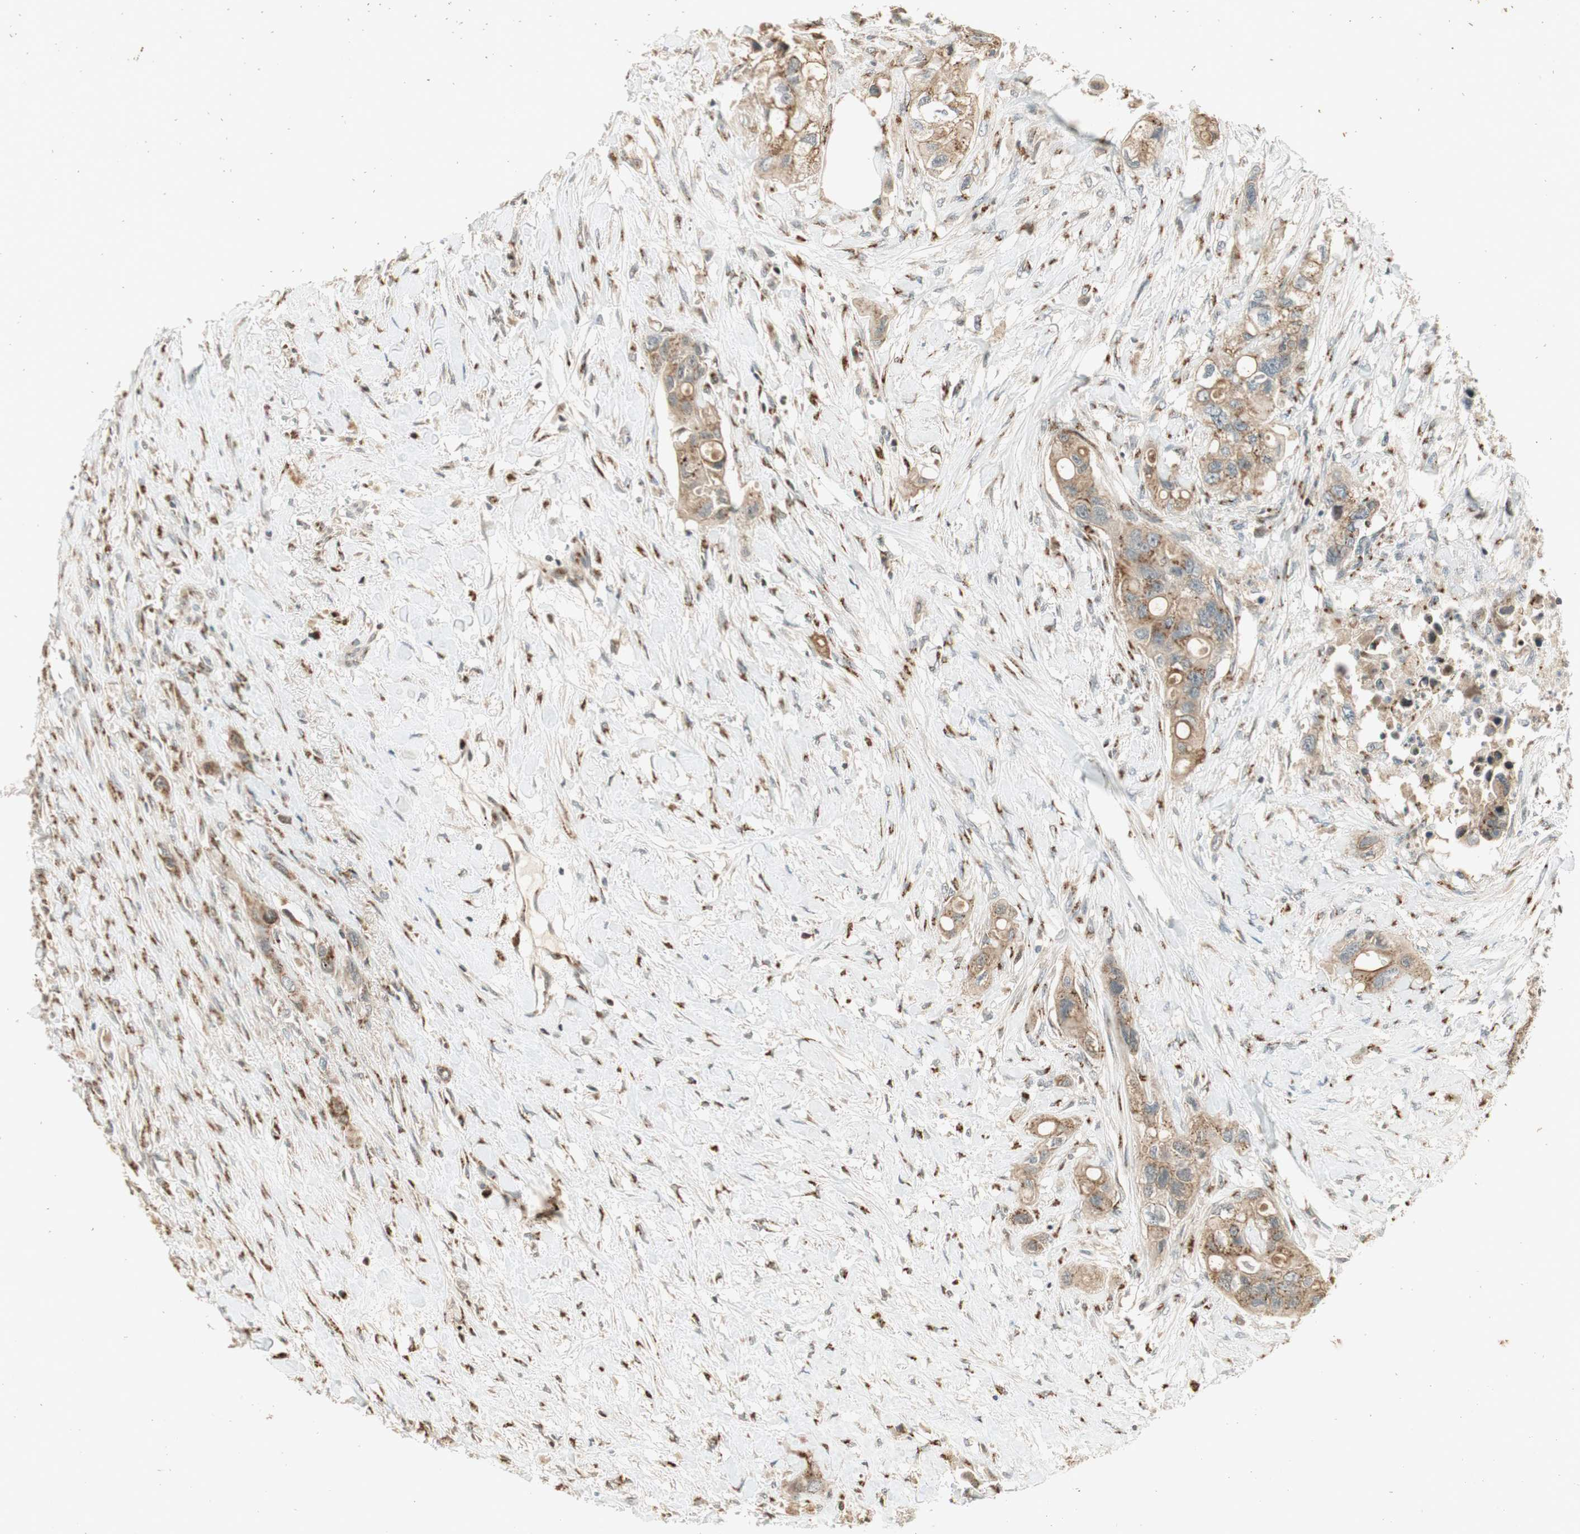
{"staining": {"intensity": "weak", "quantity": "25%-75%", "location": "cytoplasmic/membranous"}, "tissue": "colorectal cancer", "cell_type": "Tumor cells", "image_type": "cancer", "snomed": [{"axis": "morphology", "description": "Adenocarcinoma, NOS"}, {"axis": "topography", "description": "Colon"}], "caption": "A low amount of weak cytoplasmic/membranous expression is identified in approximately 25%-75% of tumor cells in adenocarcinoma (colorectal) tissue.", "gene": "NEO1", "patient": {"sex": "female", "age": 57}}